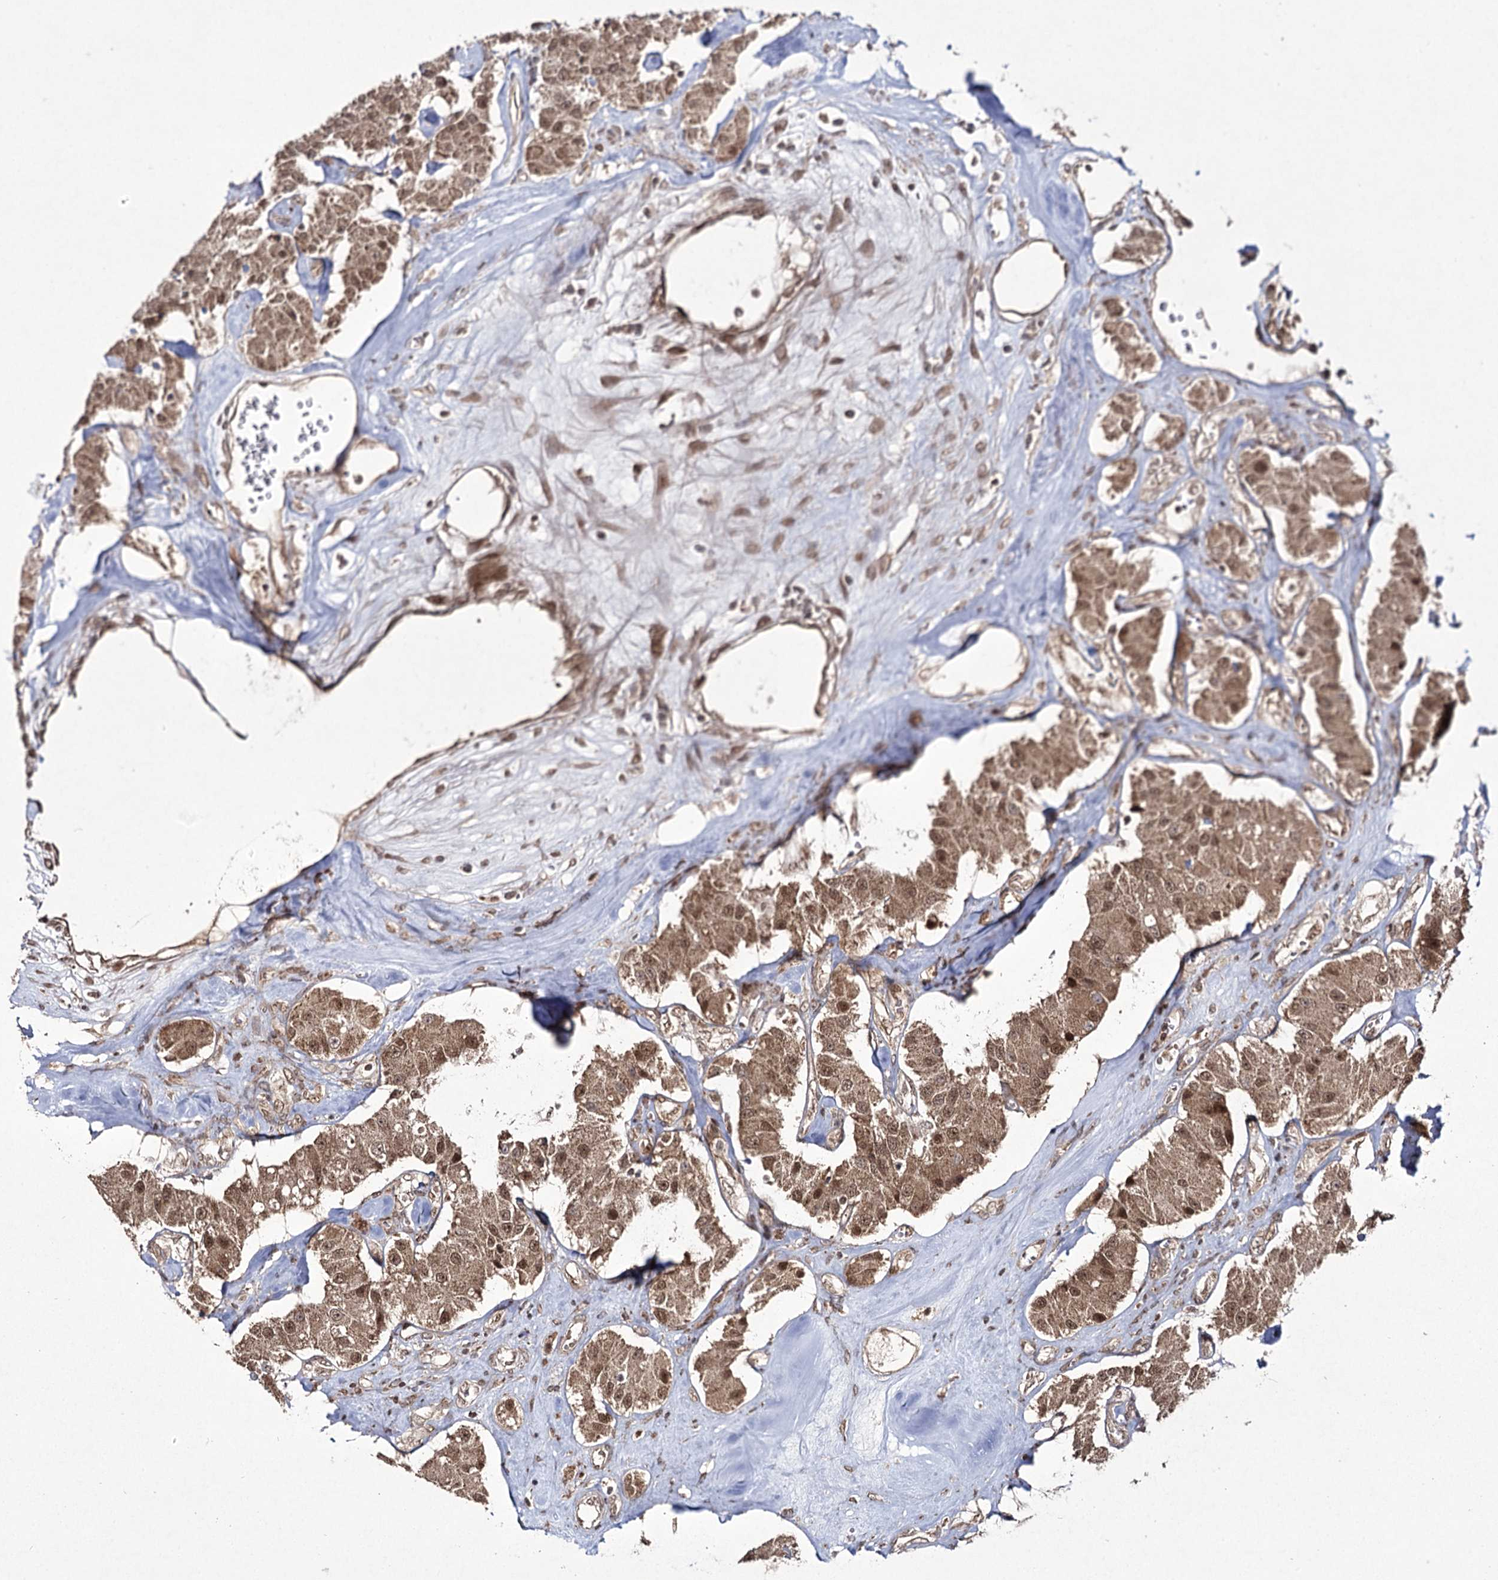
{"staining": {"intensity": "moderate", "quantity": ">75%", "location": "cytoplasmic/membranous,nuclear"}, "tissue": "carcinoid", "cell_type": "Tumor cells", "image_type": "cancer", "snomed": [{"axis": "morphology", "description": "Carcinoid, malignant, NOS"}, {"axis": "topography", "description": "Pancreas"}], "caption": "This is an image of immunohistochemistry (IHC) staining of carcinoid (malignant), which shows moderate positivity in the cytoplasmic/membranous and nuclear of tumor cells.", "gene": "TRNT1", "patient": {"sex": "male", "age": 41}}